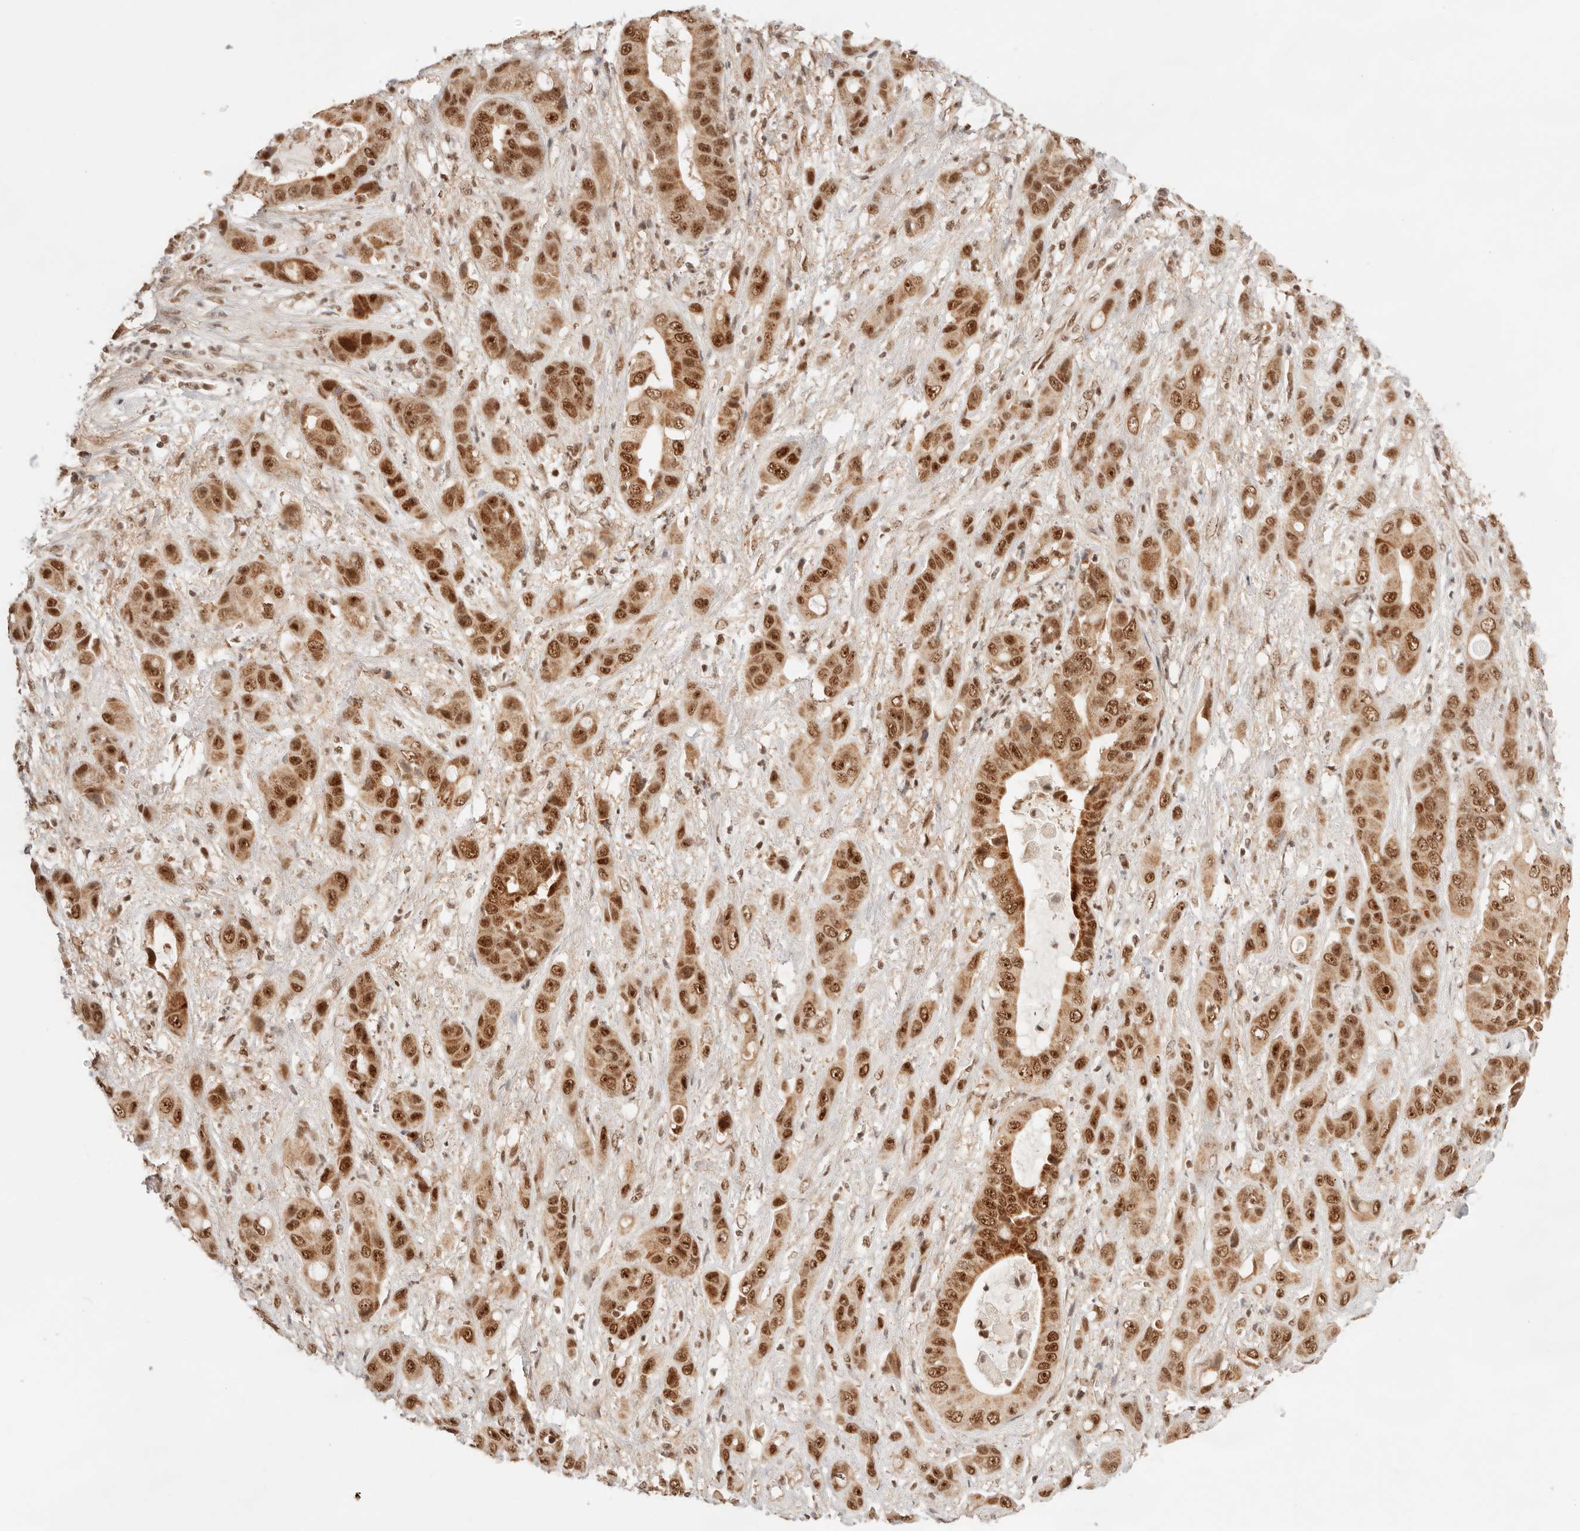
{"staining": {"intensity": "moderate", "quantity": ">75%", "location": "cytoplasmic/membranous,nuclear"}, "tissue": "liver cancer", "cell_type": "Tumor cells", "image_type": "cancer", "snomed": [{"axis": "morphology", "description": "Cholangiocarcinoma"}, {"axis": "topography", "description": "Liver"}], "caption": "Protein staining exhibits moderate cytoplasmic/membranous and nuclear staining in approximately >75% of tumor cells in liver cancer.", "gene": "GTF2E2", "patient": {"sex": "female", "age": 52}}